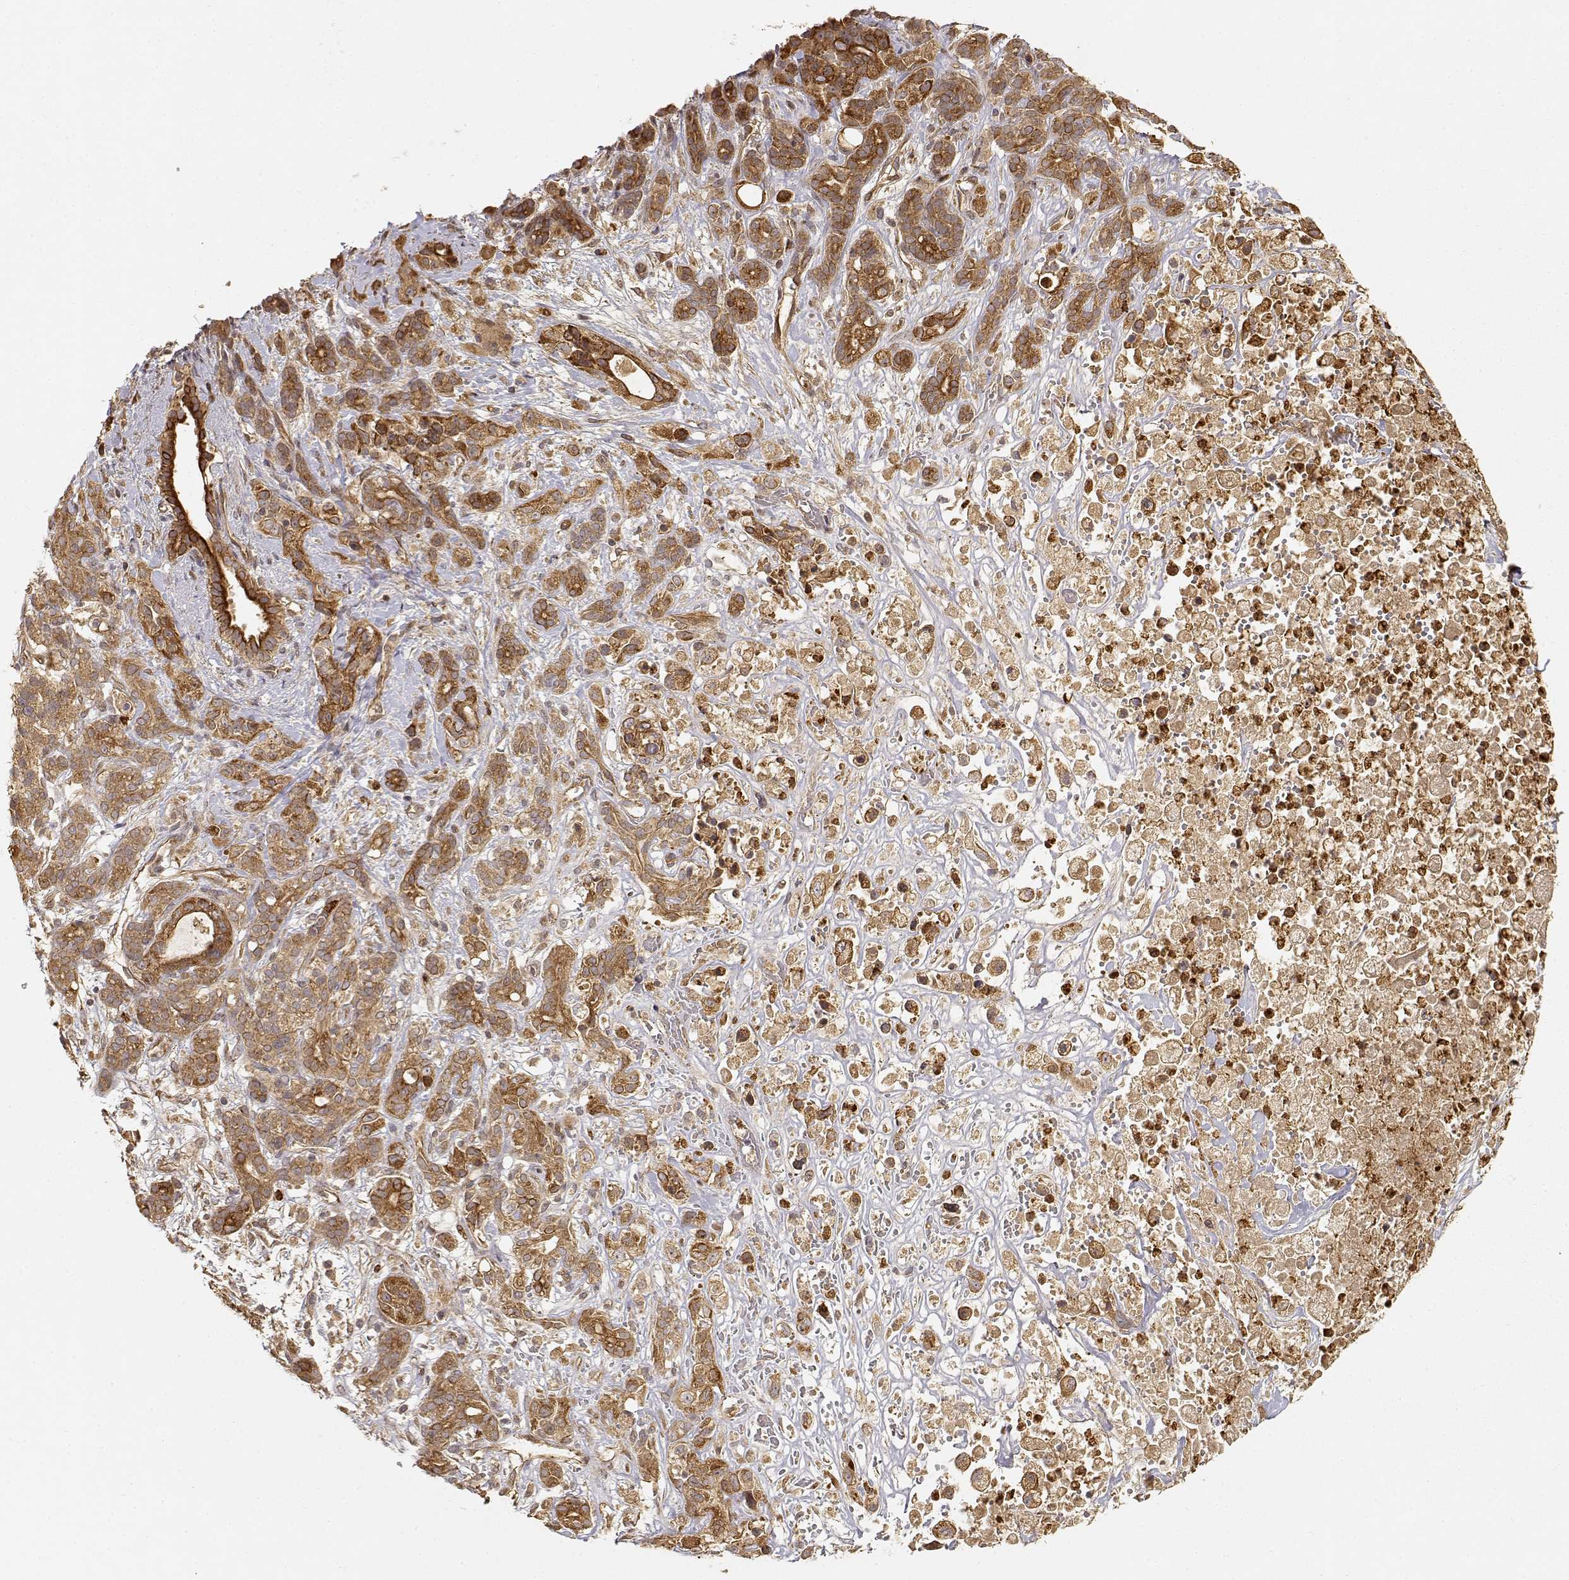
{"staining": {"intensity": "moderate", "quantity": ">75%", "location": "cytoplasmic/membranous"}, "tissue": "pancreatic cancer", "cell_type": "Tumor cells", "image_type": "cancer", "snomed": [{"axis": "morphology", "description": "Adenocarcinoma, NOS"}, {"axis": "topography", "description": "Pancreas"}], "caption": "This photomicrograph demonstrates pancreatic adenocarcinoma stained with immunohistochemistry (IHC) to label a protein in brown. The cytoplasmic/membranous of tumor cells show moderate positivity for the protein. Nuclei are counter-stained blue.", "gene": "CDK5RAP2", "patient": {"sex": "male", "age": 44}}